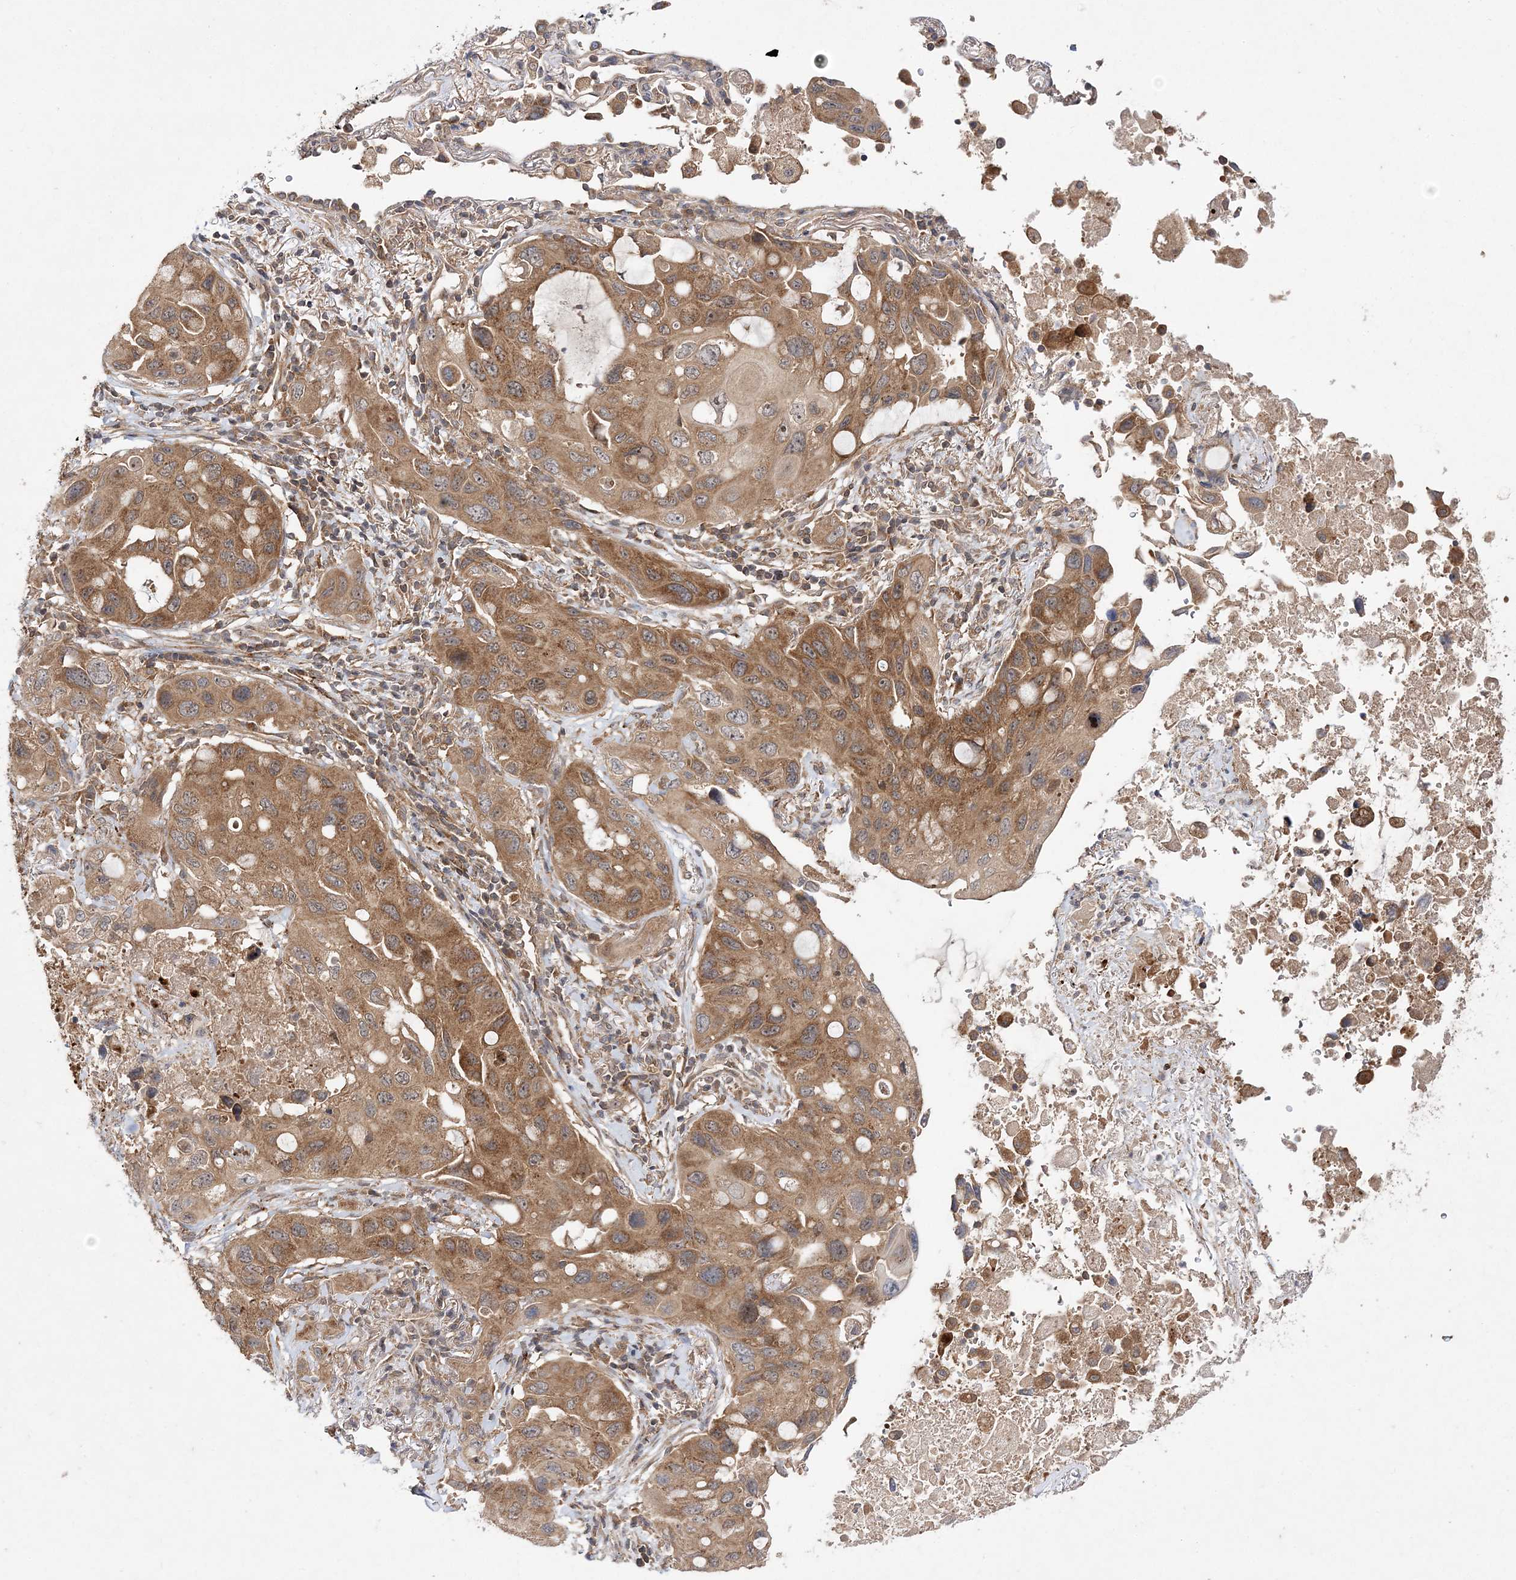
{"staining": {"intensity": "moderate", "quantity": ">75%", "location": "cytoplasmic/membranous"}, "tissue": "lung cancer", "cell_type": "Tumor cells", "image_type": "cancer", "snomed": [{"axis": "morphology", "description": "Squamous cell carcinoma, NOS"}, {"axis": "topography", "description": "Lung"}], "caption": "A medium amount of moderate cytoplasmic/membranous expression is seen in about >75% of tumor cells in squamous cell carcinoma (lung) tissue. The staining was performed using DAB, with brown indicating positive protein expression. Nuclei are stained blue with hematoxylin.", "gene": "TMEM9B", "patient": {"sex": "female", "age": 73}}